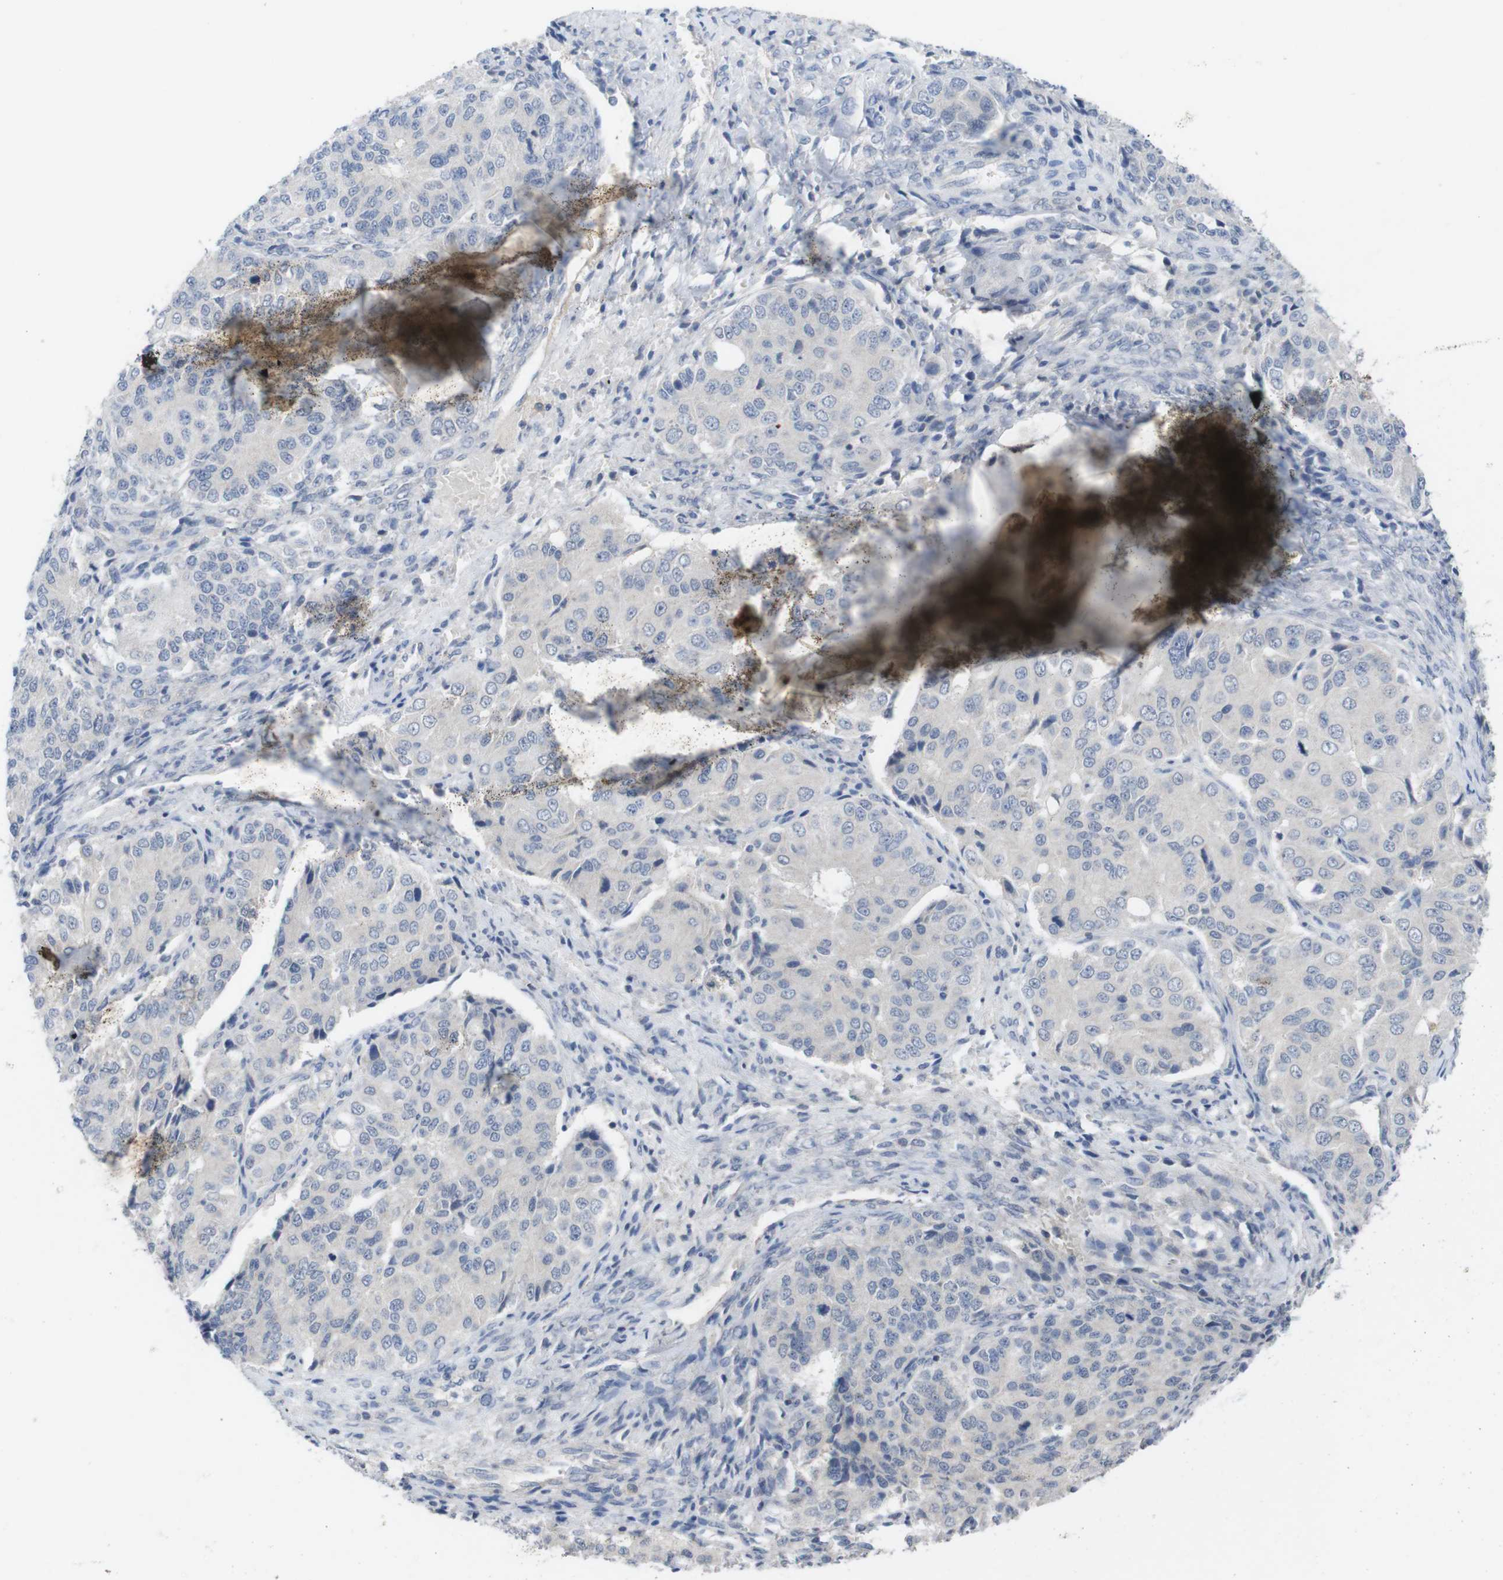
{"staining": {"intensity": "negative", "quantity": "none", "location": "none"}, "tissue": "ovarian cancer", "cell_type": "Tumor cells", "image_type": "cancer", "snomed": [{"axis": "morphology", "description": "Carcinoma, endometroid"}, {"axis": "topography", "description": "Ovary"}], "caption": "A micrograph of ovarian cancer stained for a protein reveals no brown staining in tumor cells.", "gene": "SLAMF7", "patient": {"sex": "female", "age": 51}}